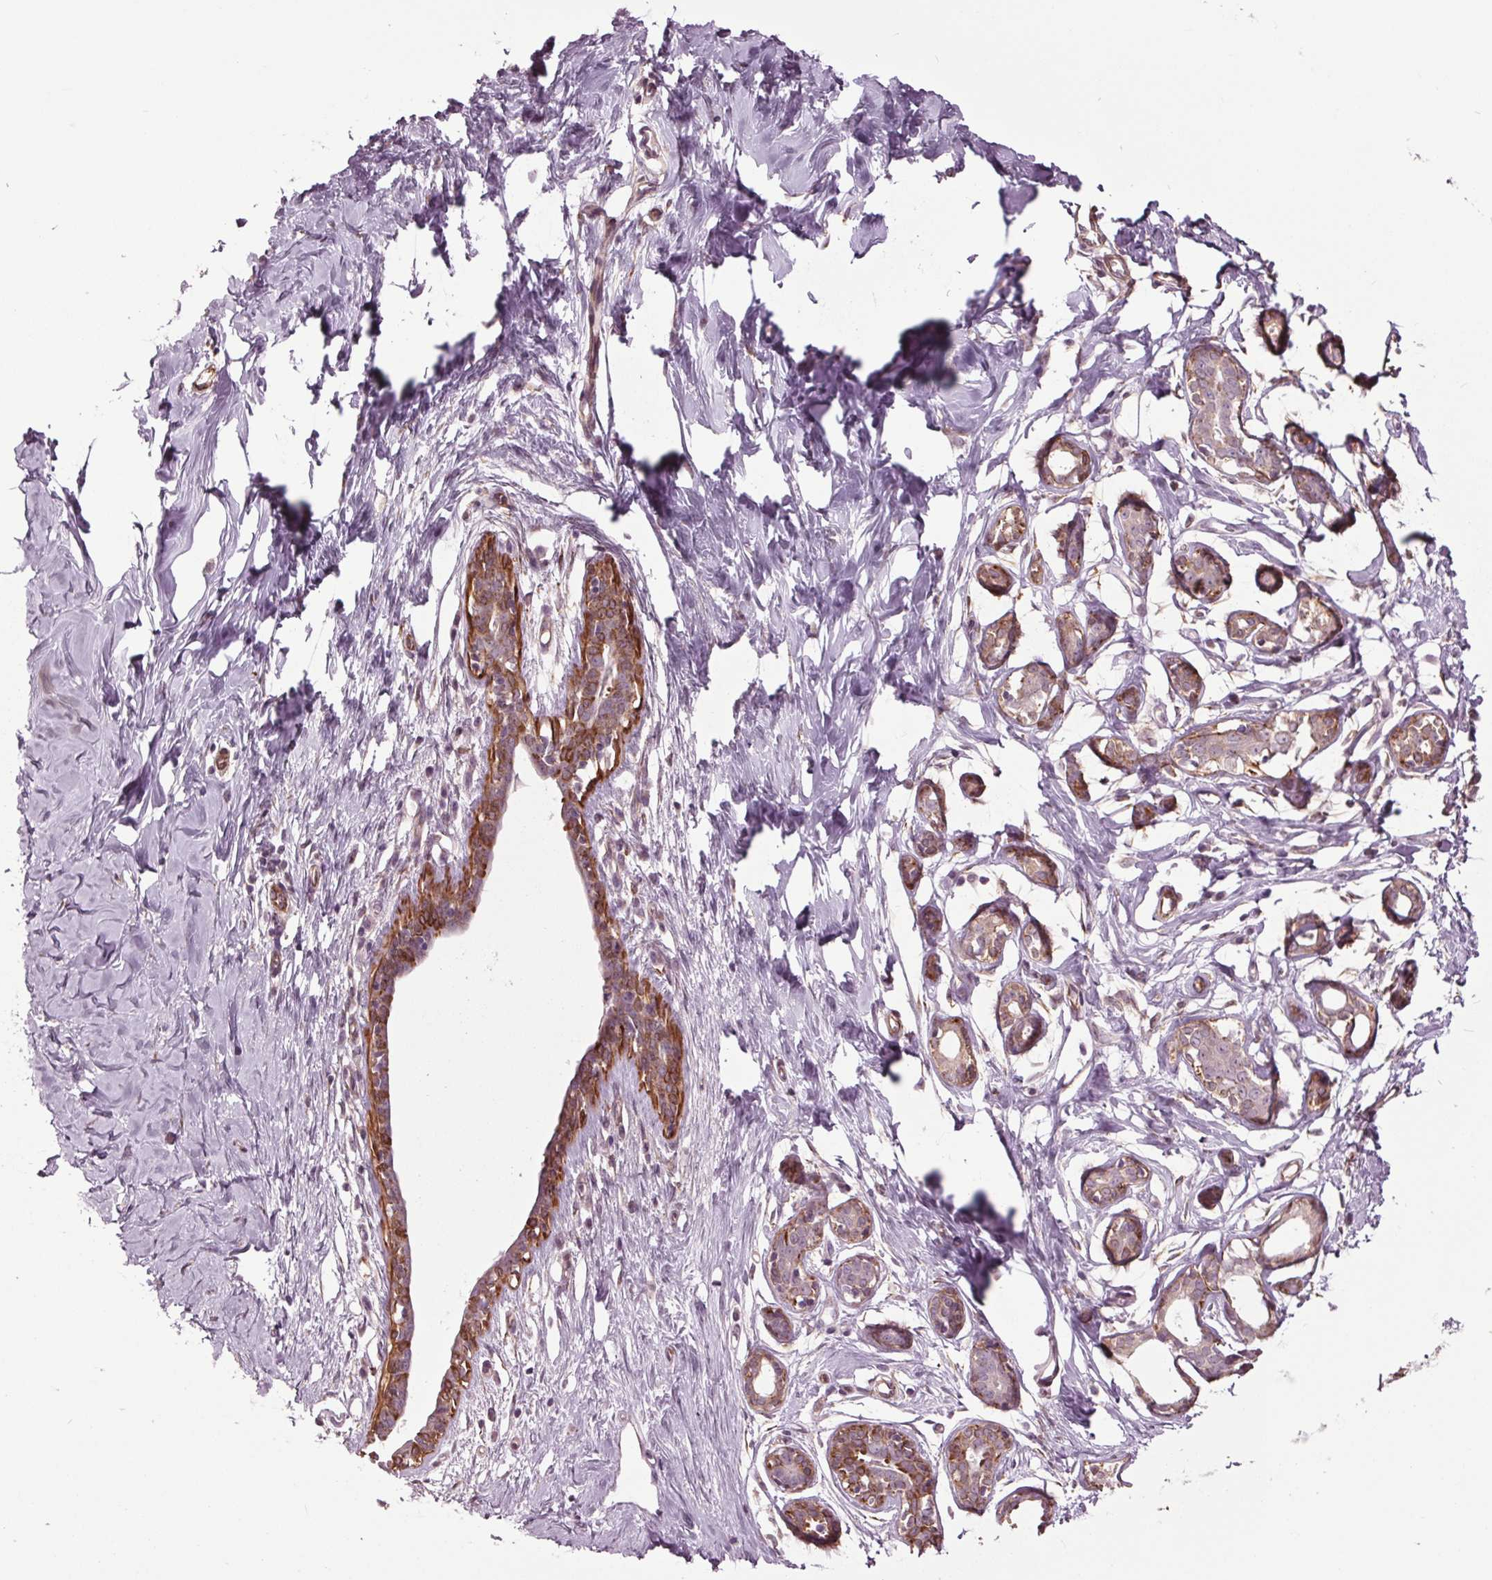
{"staining": {"intensity": "strong", "quantity": ">75%", "location": "cytoplasmic/membranous"}, "tissue": "breast", "cell_type": "Adipocytes", "image_type": "normal", "snomed": [{"axis": "morphology", "description": "Normal tissue, NOS"}, {"axis": "topography", "description": "Breast"}], "caption": "This photomicrograph exhibits immunohistochemistry (IHC) staining of unremarkable human breast, with high strong cytoplasmic/membranous positivity in approximately >75% of adipocytes.", "gene": "HAUS5", "patient": {"sex": "female", "age": 27}}